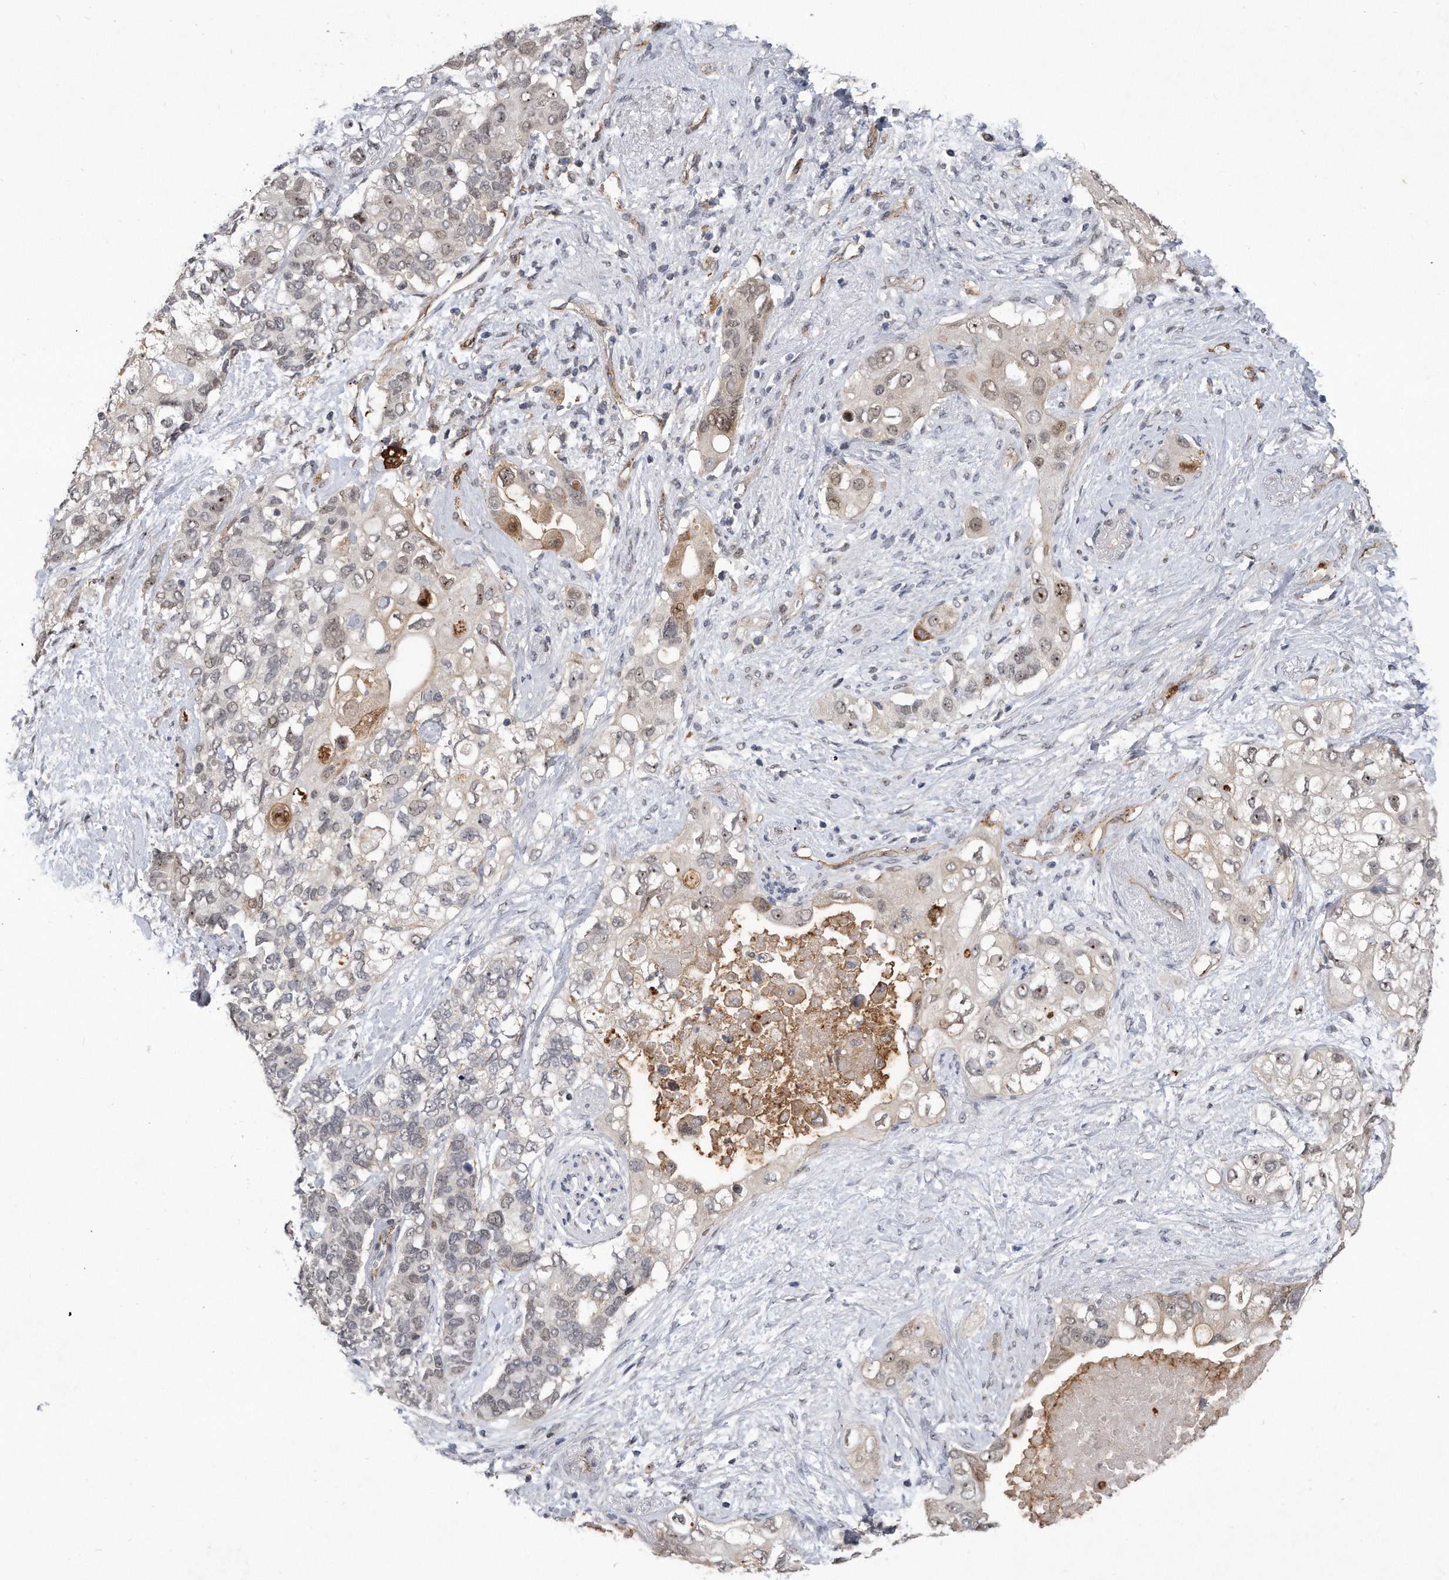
{"staining": {"intensity": "weak", "quantity": "<25%", "location": "cytoplasmic/membranous,nuclear"}, "tissue": "pancreatic cancer", "cell_type": "Tumor cells", "image_type": "cancer", "snomed": [{"axis": "morphology", "description": "Adenocarcinoma, NOS"}, {"axis": "topography", "description": "Pancreas"}], "caption": "Immunohistochemistry of human pancreatic cancer exhibits no staining in tumor cells.", "gene": "PGBD2", "patient": {"sex": "female", "age": 56}}